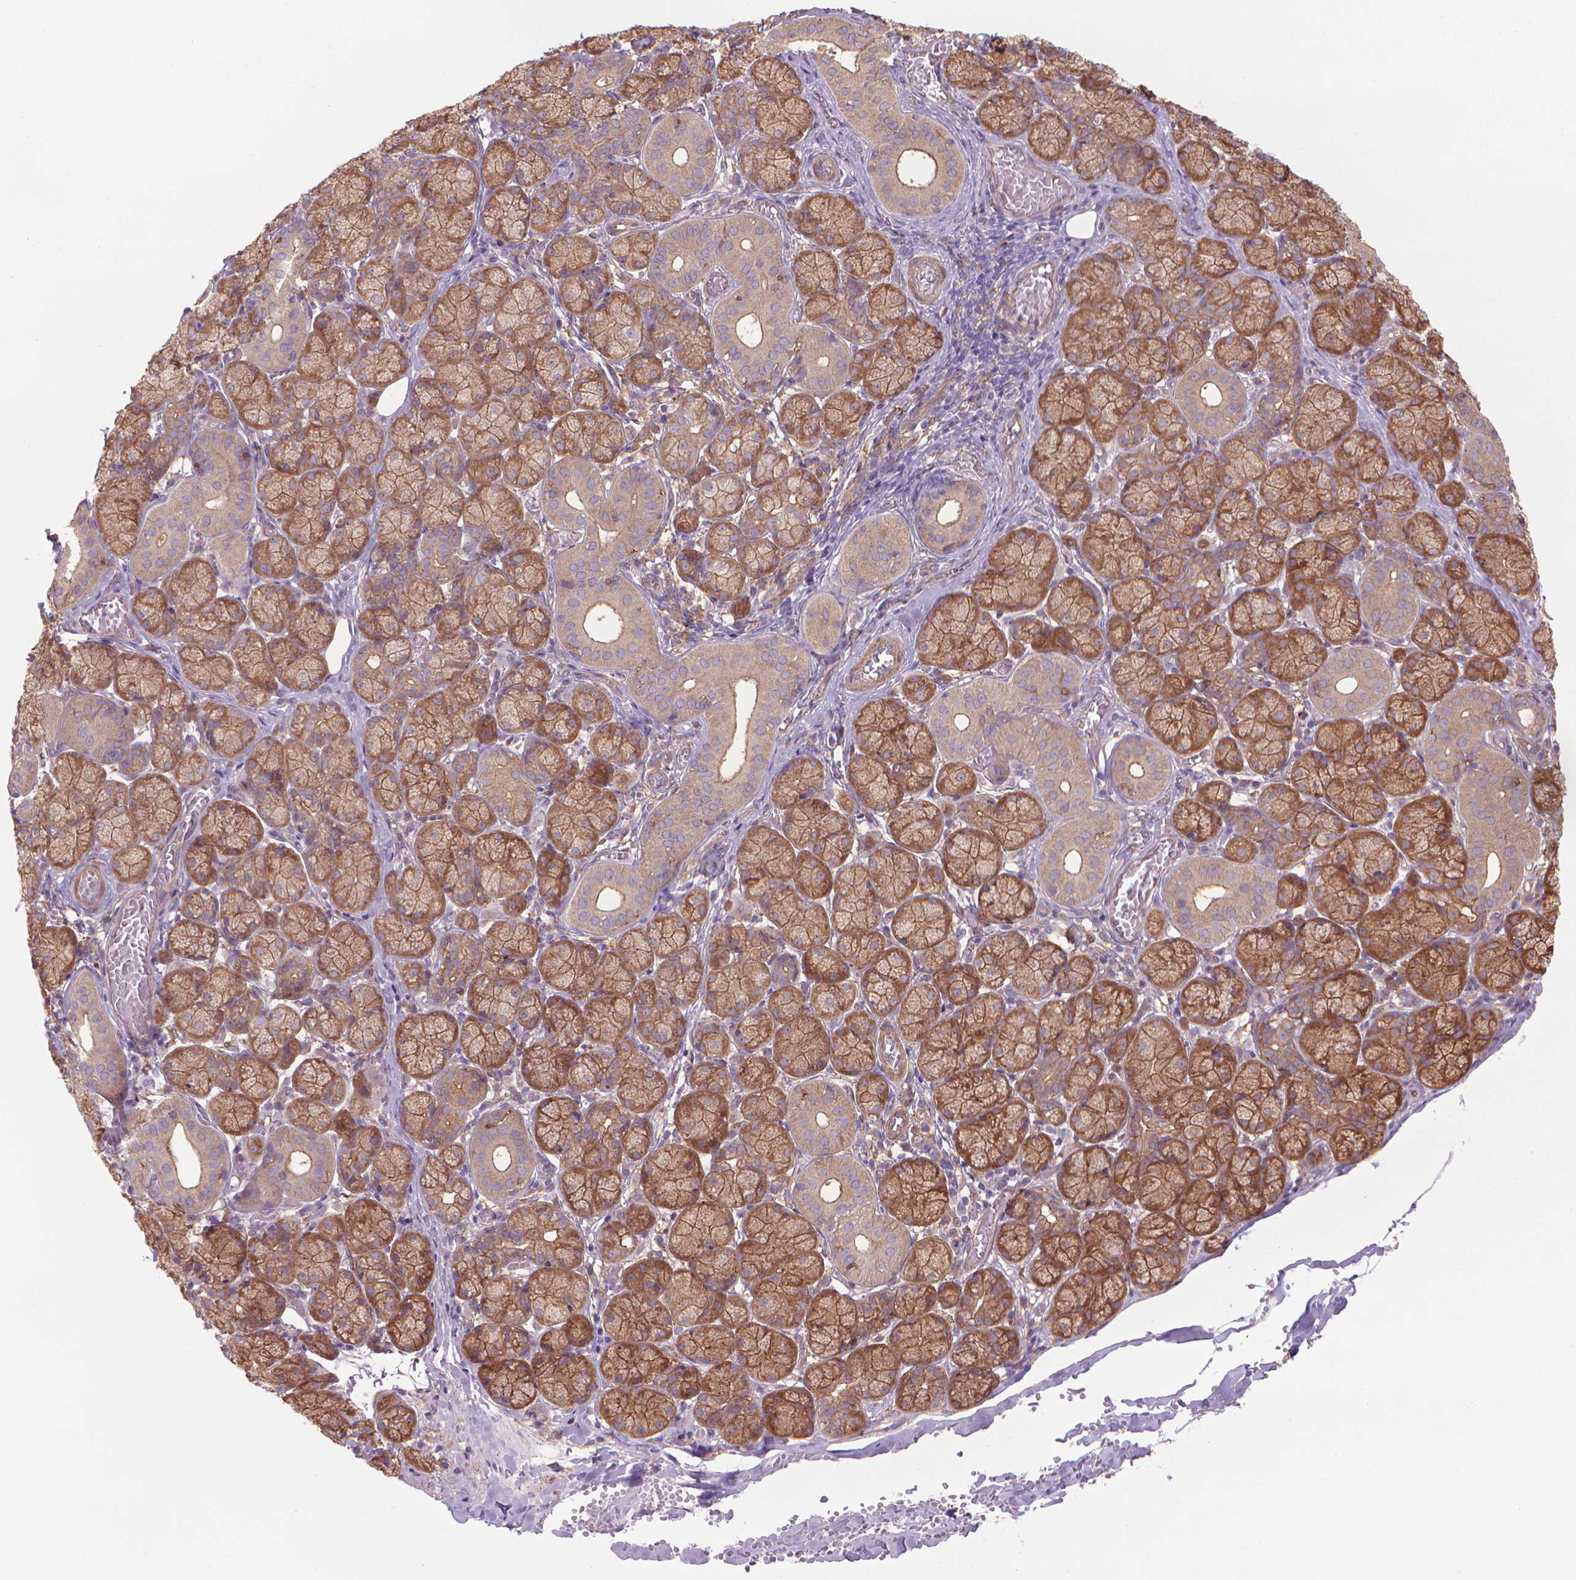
{"staining": {"intensity": "moderate", "quantity": ">75%", "location": "cytoplasmic/membranous"}, "tissue": "salivary gland", "cell_type": "Glandular cells", "image_type": "normal", "snomed": [{"axis": "morphology", "description": "Normal tissue, NOS"}, {"axis": "topography", "description": "Salivary gland"}, {"axis": "topography", "description": "Peripheral nerve tissue"}], "caption": "Salivary gland stained for a protein reveals moderate cytoplasmic/membranous positivity in glandular cells. The staining is performed using DAB (3,3'-diaminobenzidine) brown chromogen to label protein expression. The nuclei are counter-stained blue using hematoxylin.", "gene": "CORO1B", "patient": {"sex": "female", "age": 24}}